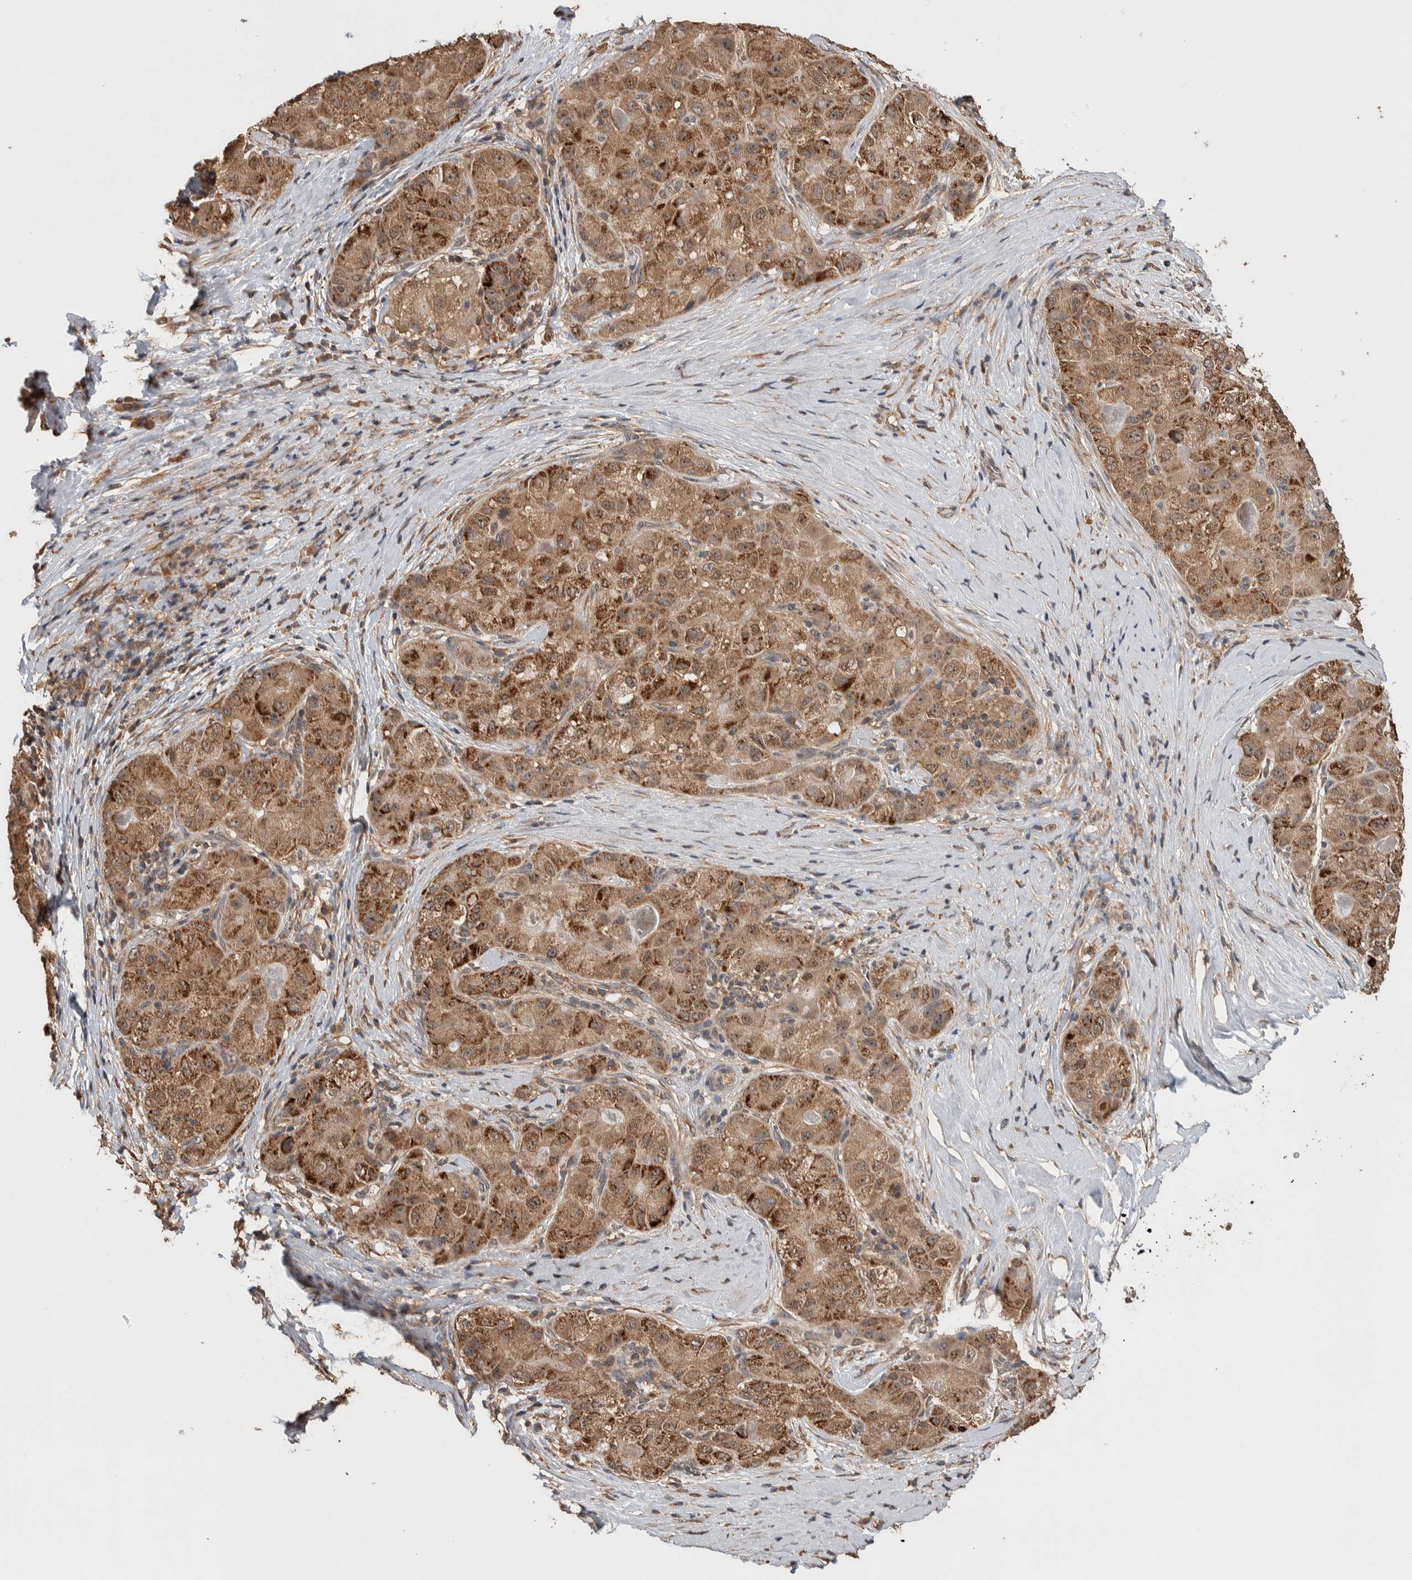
{"staining": {"intensity": "moderate", "quantity": ">75%", "location": "cytoplasmic/membranous"}, "tissue": "liver cancer", "cell_type": "Tumor cells", "image_type": "cancer", "snomed": [{"axis": "morphology", "description": "Carcinoma, Hepatocellular, NOS"}, {"axis": "topography", "description": "Liver"}], "caption": "Protein staining demonstrates moderate cytoplasmic/membranous expression in about >75% of tumor cells in hepatocellular carcinoma (liver).", "gene": "DVL2", "patient": {"sex": "male", "age": 80}}